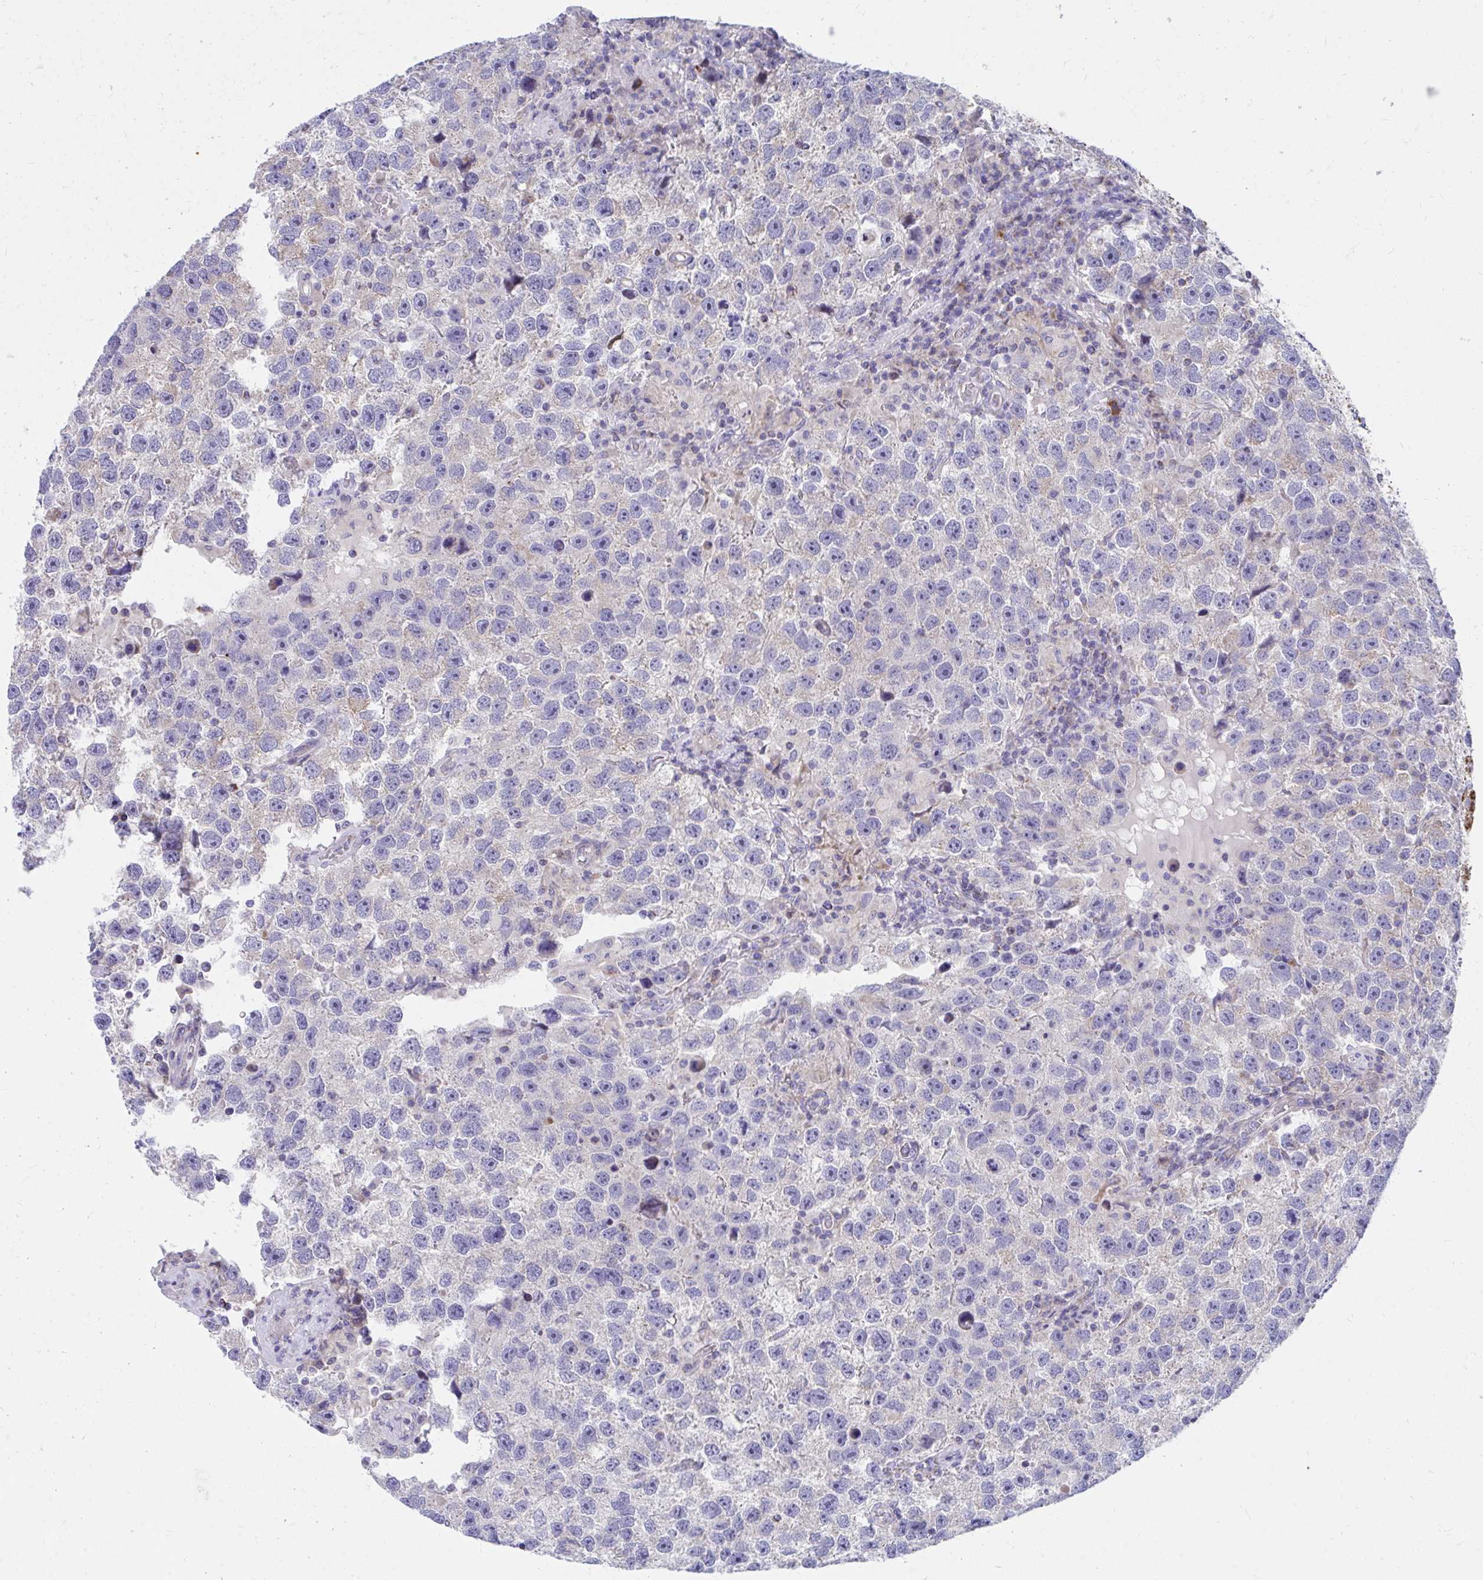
{"staining": {"intensity": "negative", "quantity": "none", "location": "none"}, "tissue": "testis cancer", "cell_type": "Tumor cells", "image_type": "cancer", "snomed": [{"axis": "morphology", "description": "Seminoma, NOS"}, {"axis": "topography", "description": "Testis"}], "caption": "High power microscopy photomicrograph of an immunohistochemistry image of testis cancer (seminoma), revealing no significant staining in tumor cells.", "gene": "IL37", "patient": {"sex": "male", "age": 26}}